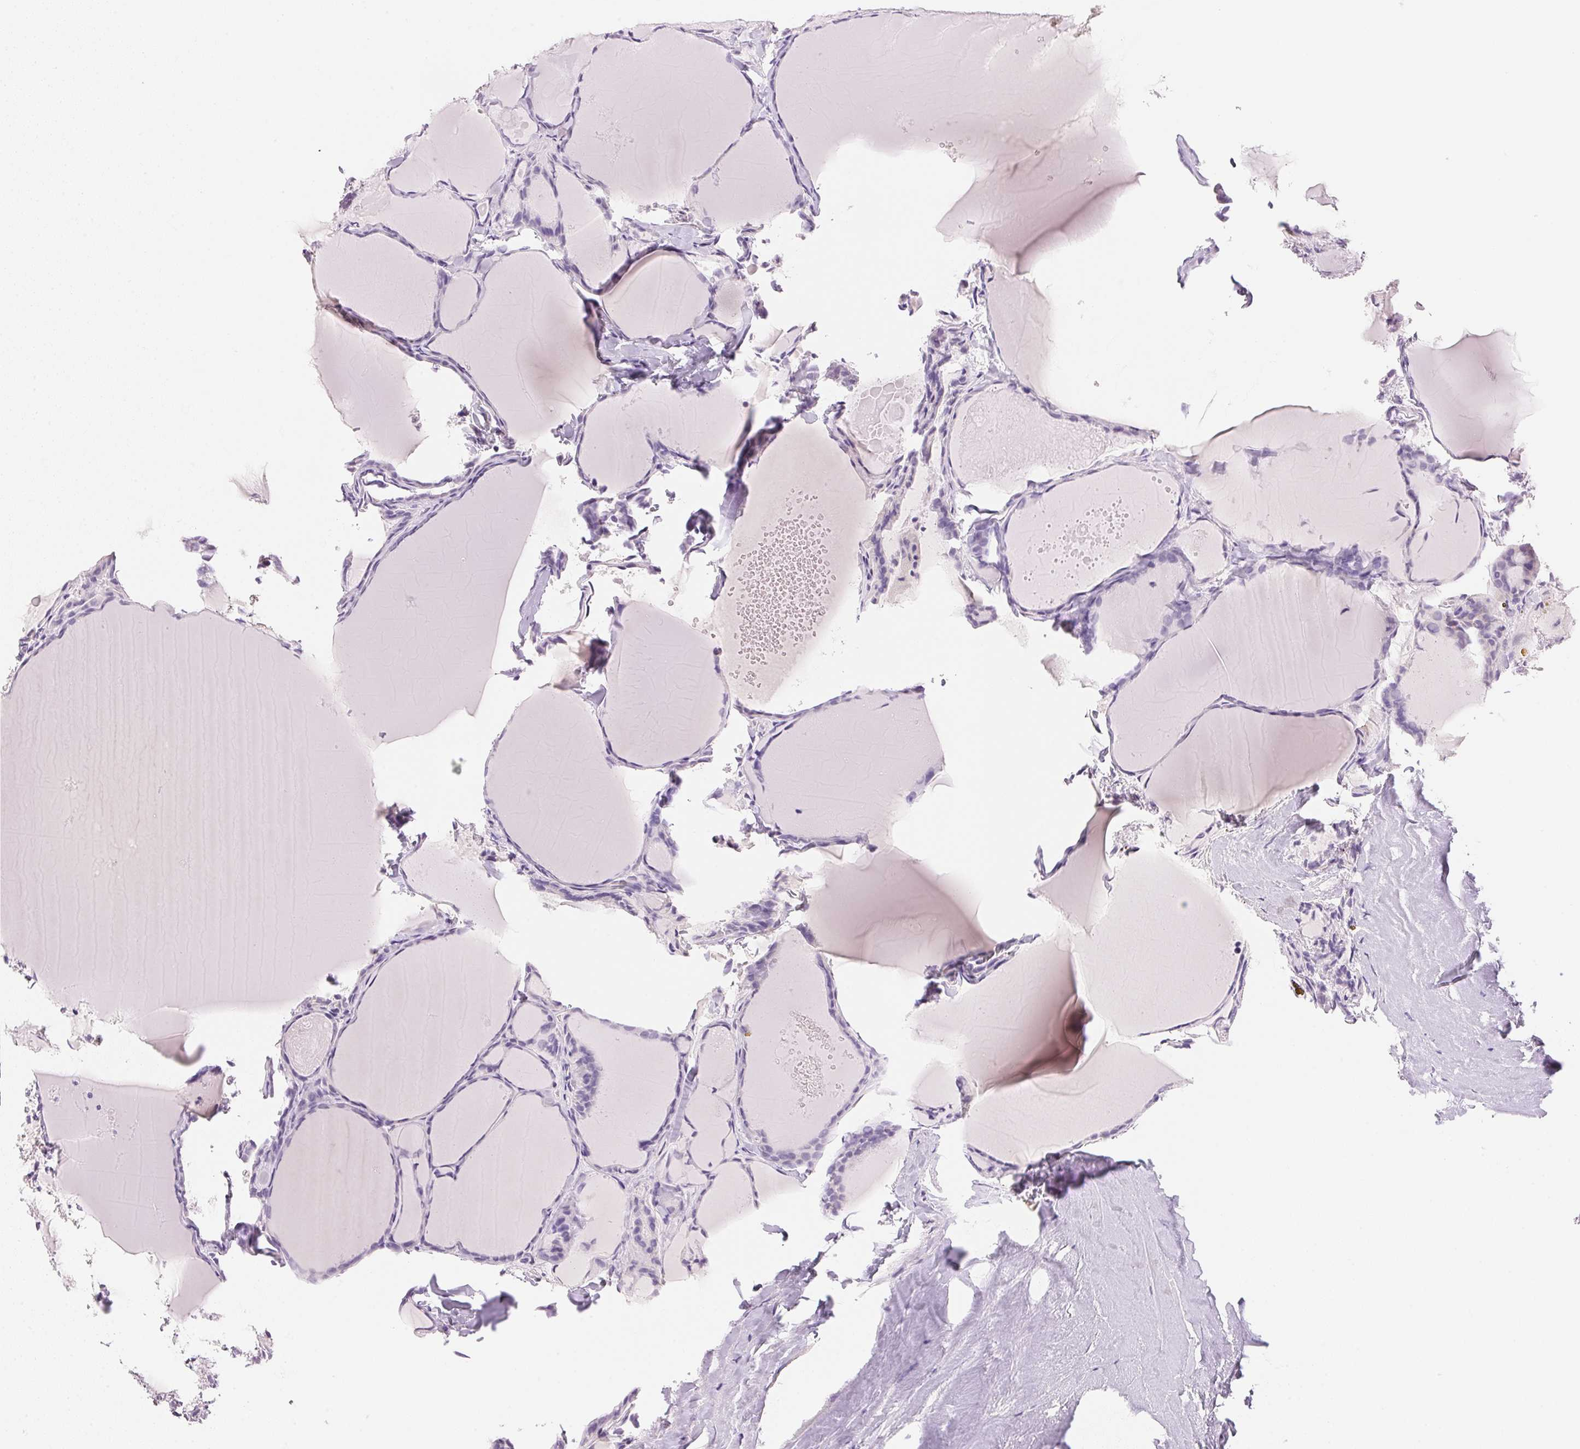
{"staining": {"intensity": "negative", "quantity": "none", "location": "none"}, "tissue": "thyroid cancer", "cell_type": "Tumor cells", "image_type": "cancer", "snomed": [{"axis": "morphology", "description": "Papillary adenocarcinoma, NOS"}, {"axis": "topography", "description": "Thyroid gland"}], "caption": "This is an immunohistochemistry (IHC) photomicrograph of human thyroid cancer. There is no staining in tumor cells.", "gene": "SMTN", "patient": {"sex": "female", "age": 46}}